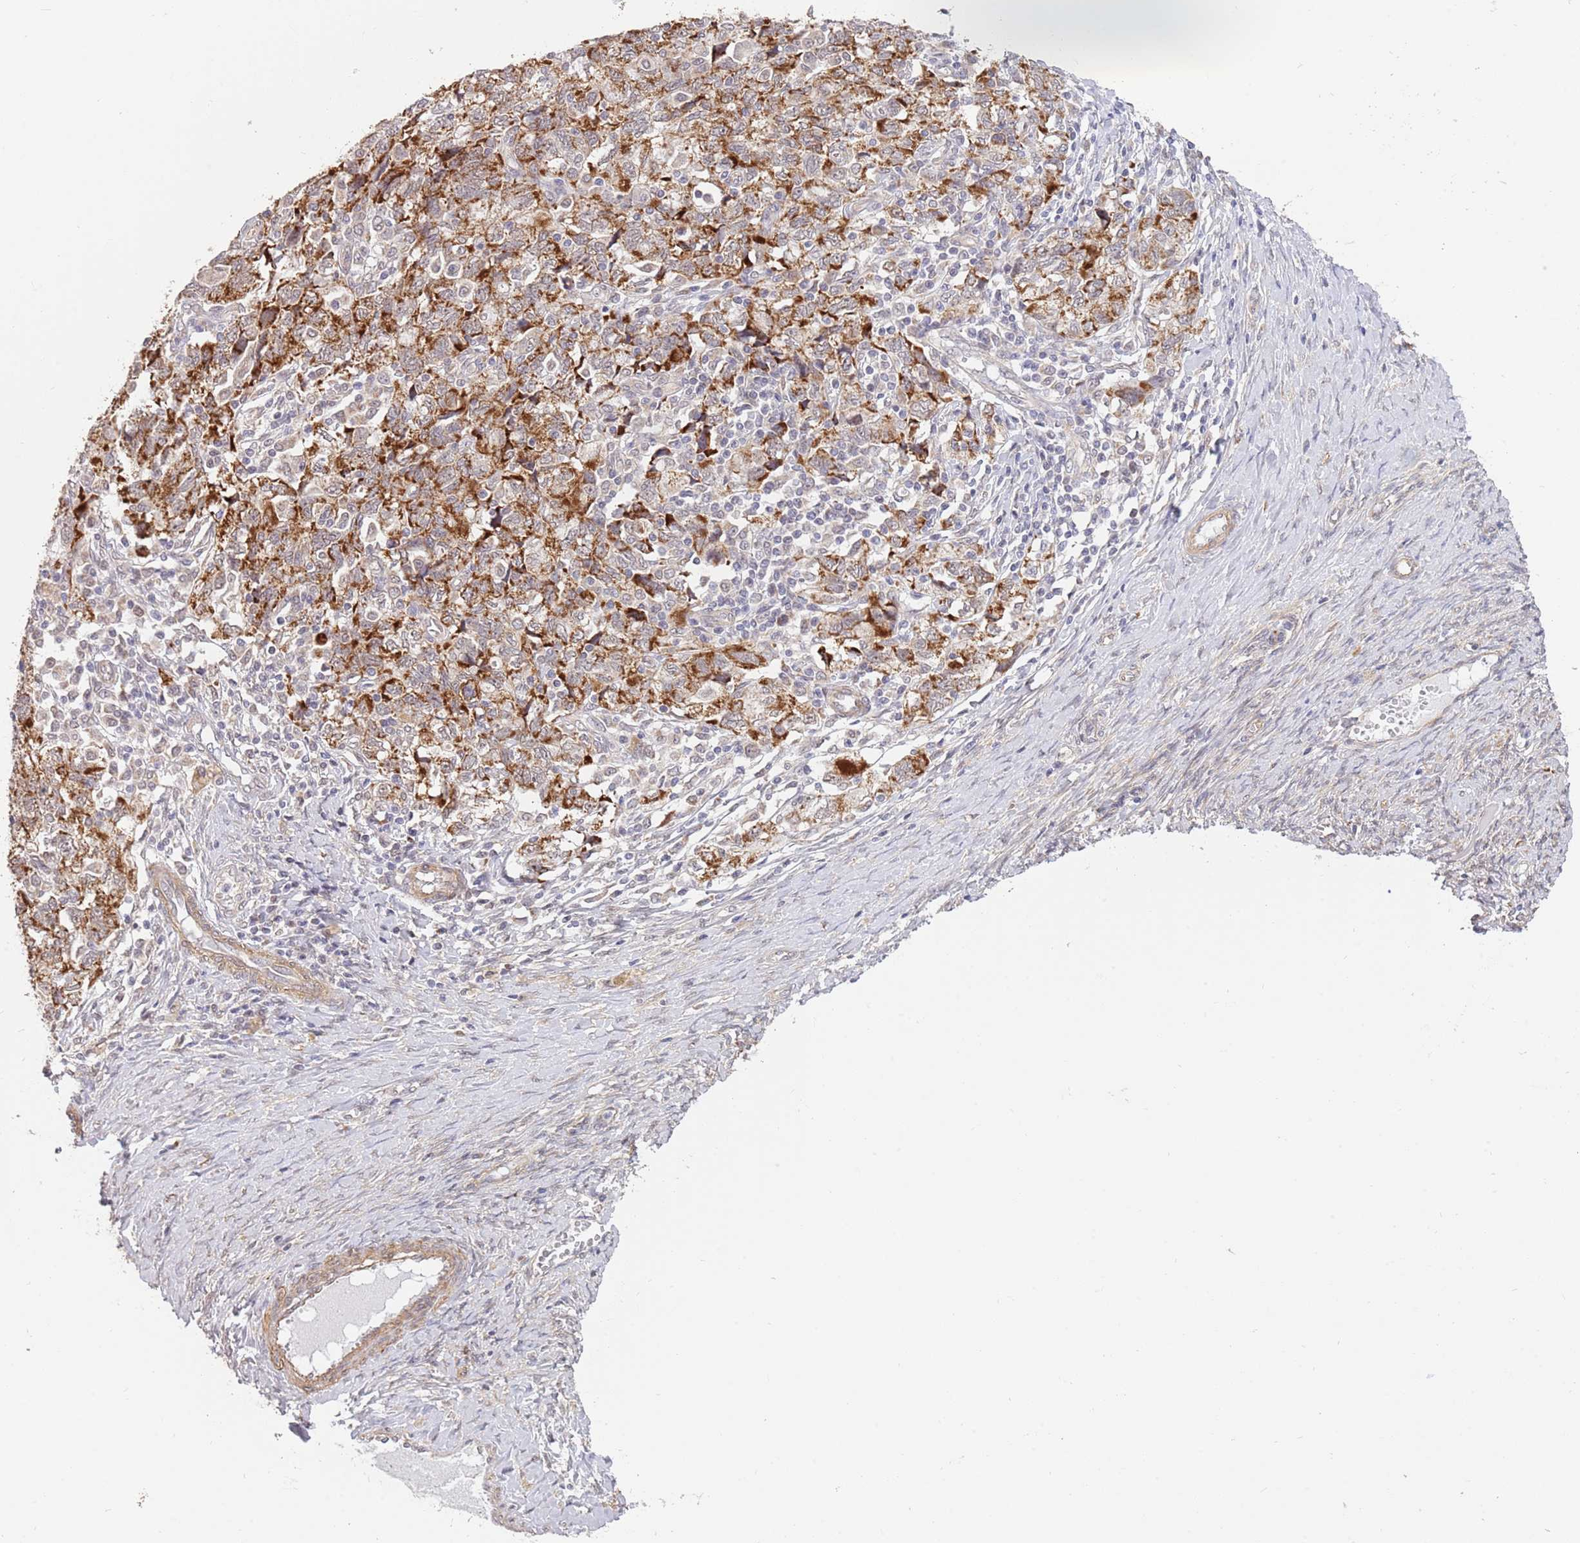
{"staining": {"intensity": "strong", "quantity": ">75%", "location": "cytoplasmic/membranous"}, "tissue": "ovarian cancer", "cell_type": "Tumor cells", "image_type": "cancer", "snomed": [{"axis": "morphology", "description": "Carcinoma, NOS"}, {"axis": "morphology", "description": "Cystadenocarcinoma, serous, NOS"}, {"axis": "topography", "description": "Ovary"}], "caption": "Brown immunohistochemical staining in ovarian cancer reveals strong cytoplasmic/membranous staining in about >75% of tumor cells. The staining was performed using DAB (3,3'-diaminobenzidine), with brown indicating positive protein expression. Nuclei are stained blue with hematoxylin.", "gene": "UQCC3", "patient": {"sex": "female", "age": 69}}